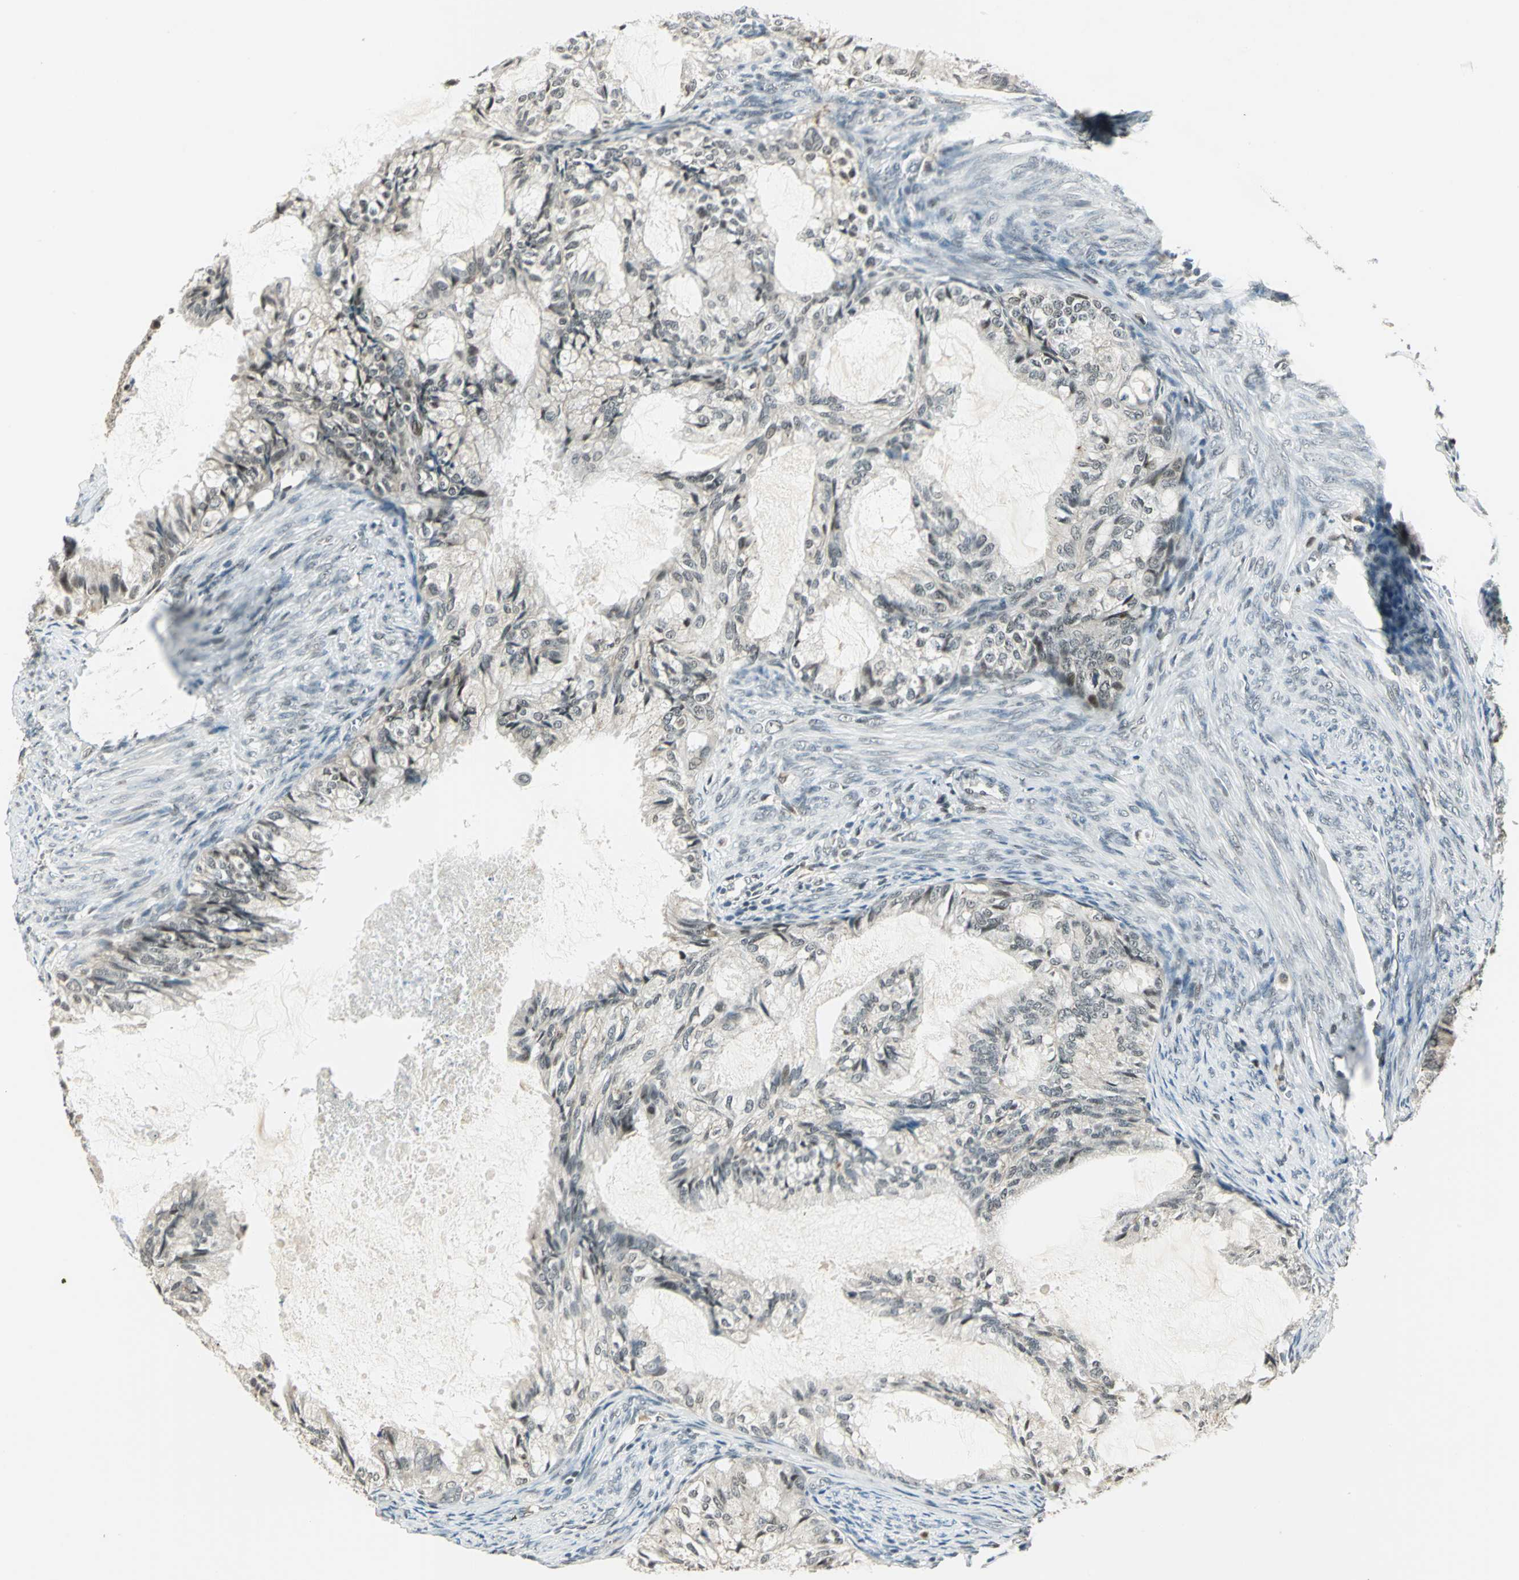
{"staining": {"intensity": "negative", "quantity": "none", "location": "none"}, "tissue": "cervical cancer", "cell_type": "Tumor cells", "image_type": "cancer", "snomed": [{"axis": "morphology", "description": "Normal tissue, NOS"}, {"axis": "morphology", "description": "Adenocarcinoma, NOS"}, {"axis": "topography", "description": "Cervix"}, {"axis": "topography", "description": "Endometrium"}], "caption": "IHC image of neoplastic tissue: adenocarcinoma (cervical) stained with DAB (3,3'-diaminobenzidine) exhibits no significant protein positivity in tumor cells. Brightfield microscopy of immunohistochemistry (IHC) stained with DAB (3,3'-diaminobenzidine) (brown) and hematoxylin (blue), captured at high magnification.", "gene": "RAD17", "patient": {"sex": "female", "age": 86}}